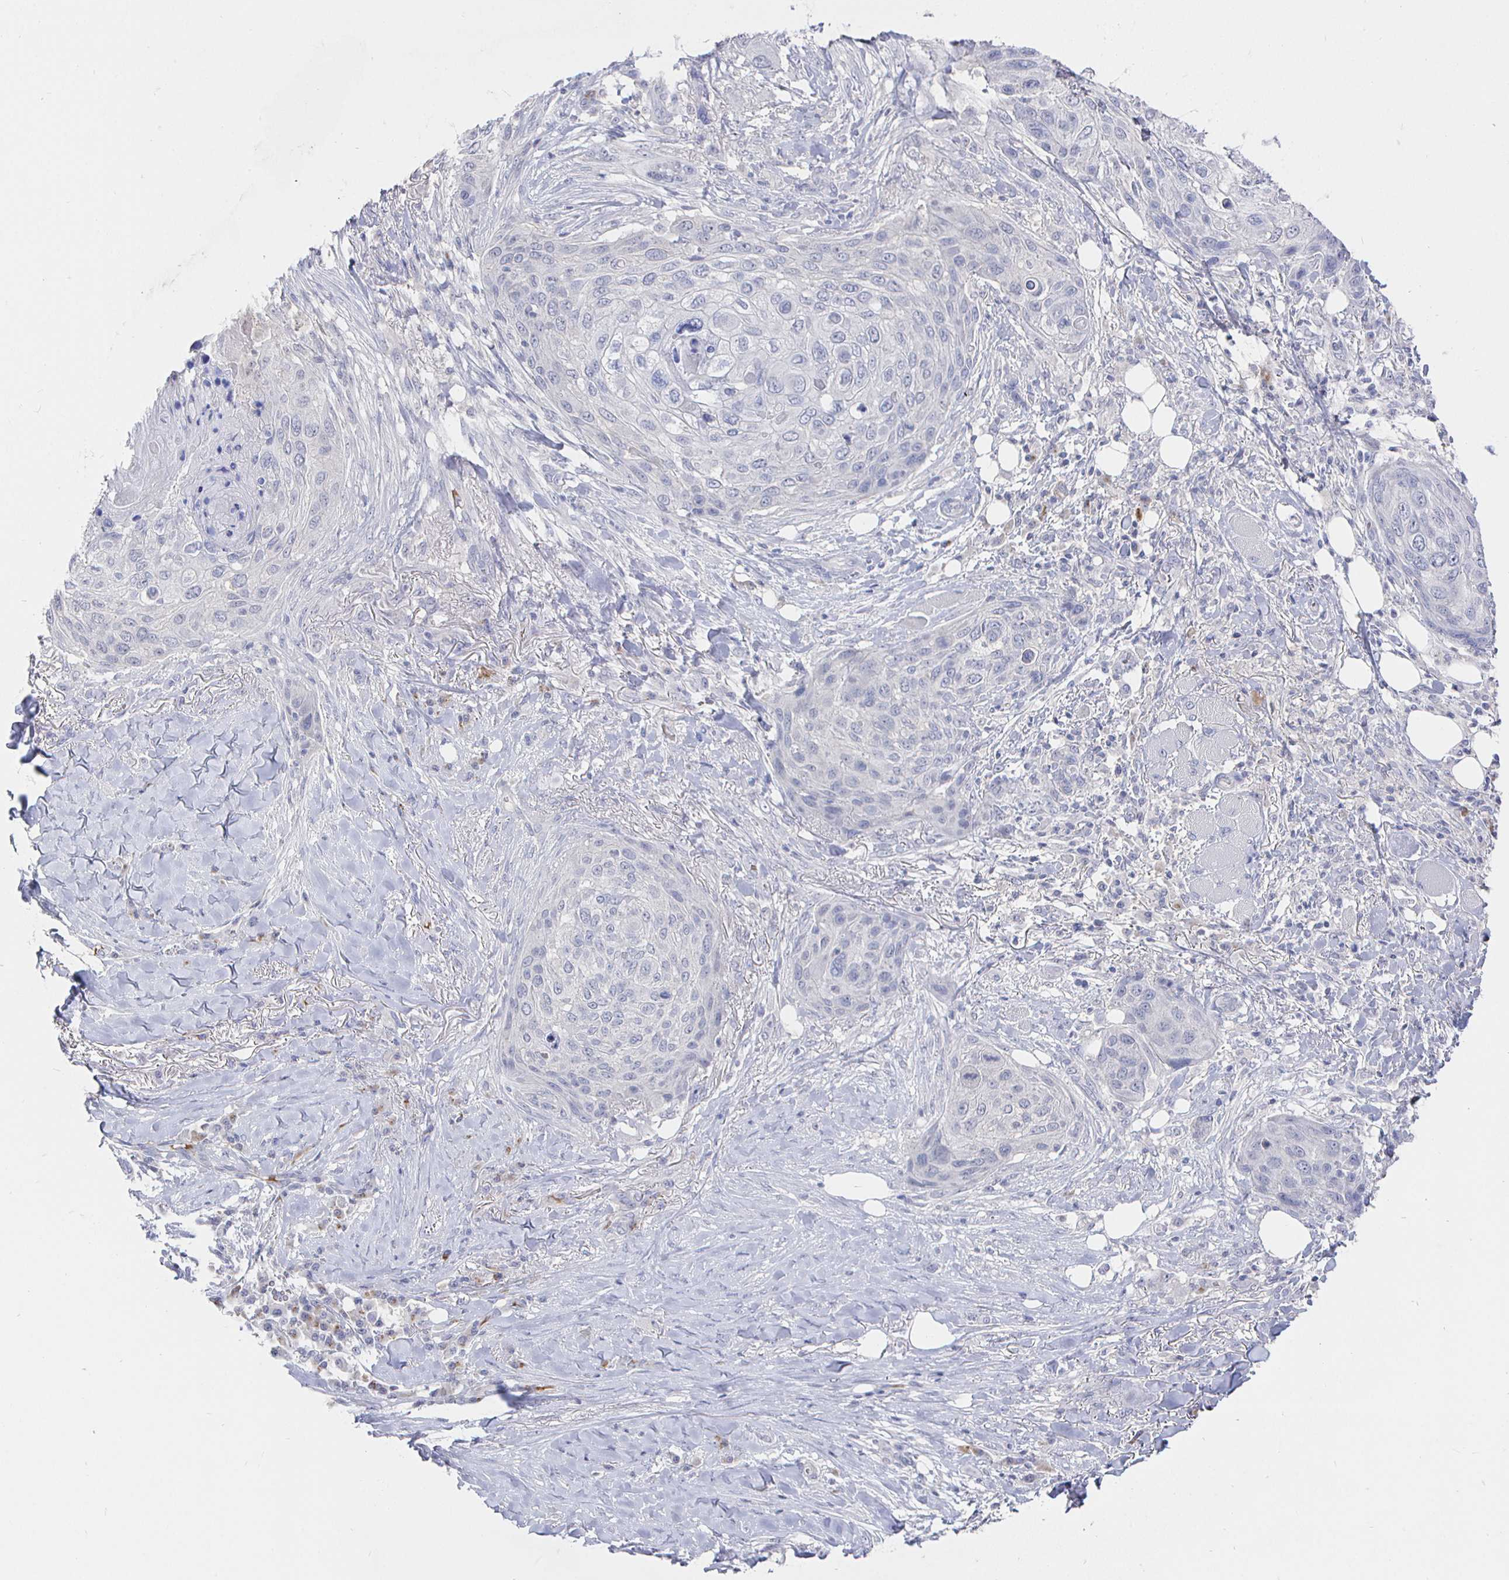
{"staining": {"intensity": "negative", "quantity": "none", "location": "none"}, "tissue": "skin cancer", "cell_type": "Tumor cells", "image_type": "cancer", "snomed": [{"axis": "morphology", "description": "Squamous cell carcinoma, NOS"}, {"axis": "topography", "description": "Skin"}], "caption": "Photomicrograph shows no significant protein expression in tumor cells of skin cancer.", "gene": "LRRC23", "patient": {"sex": "female", "age": 87}}